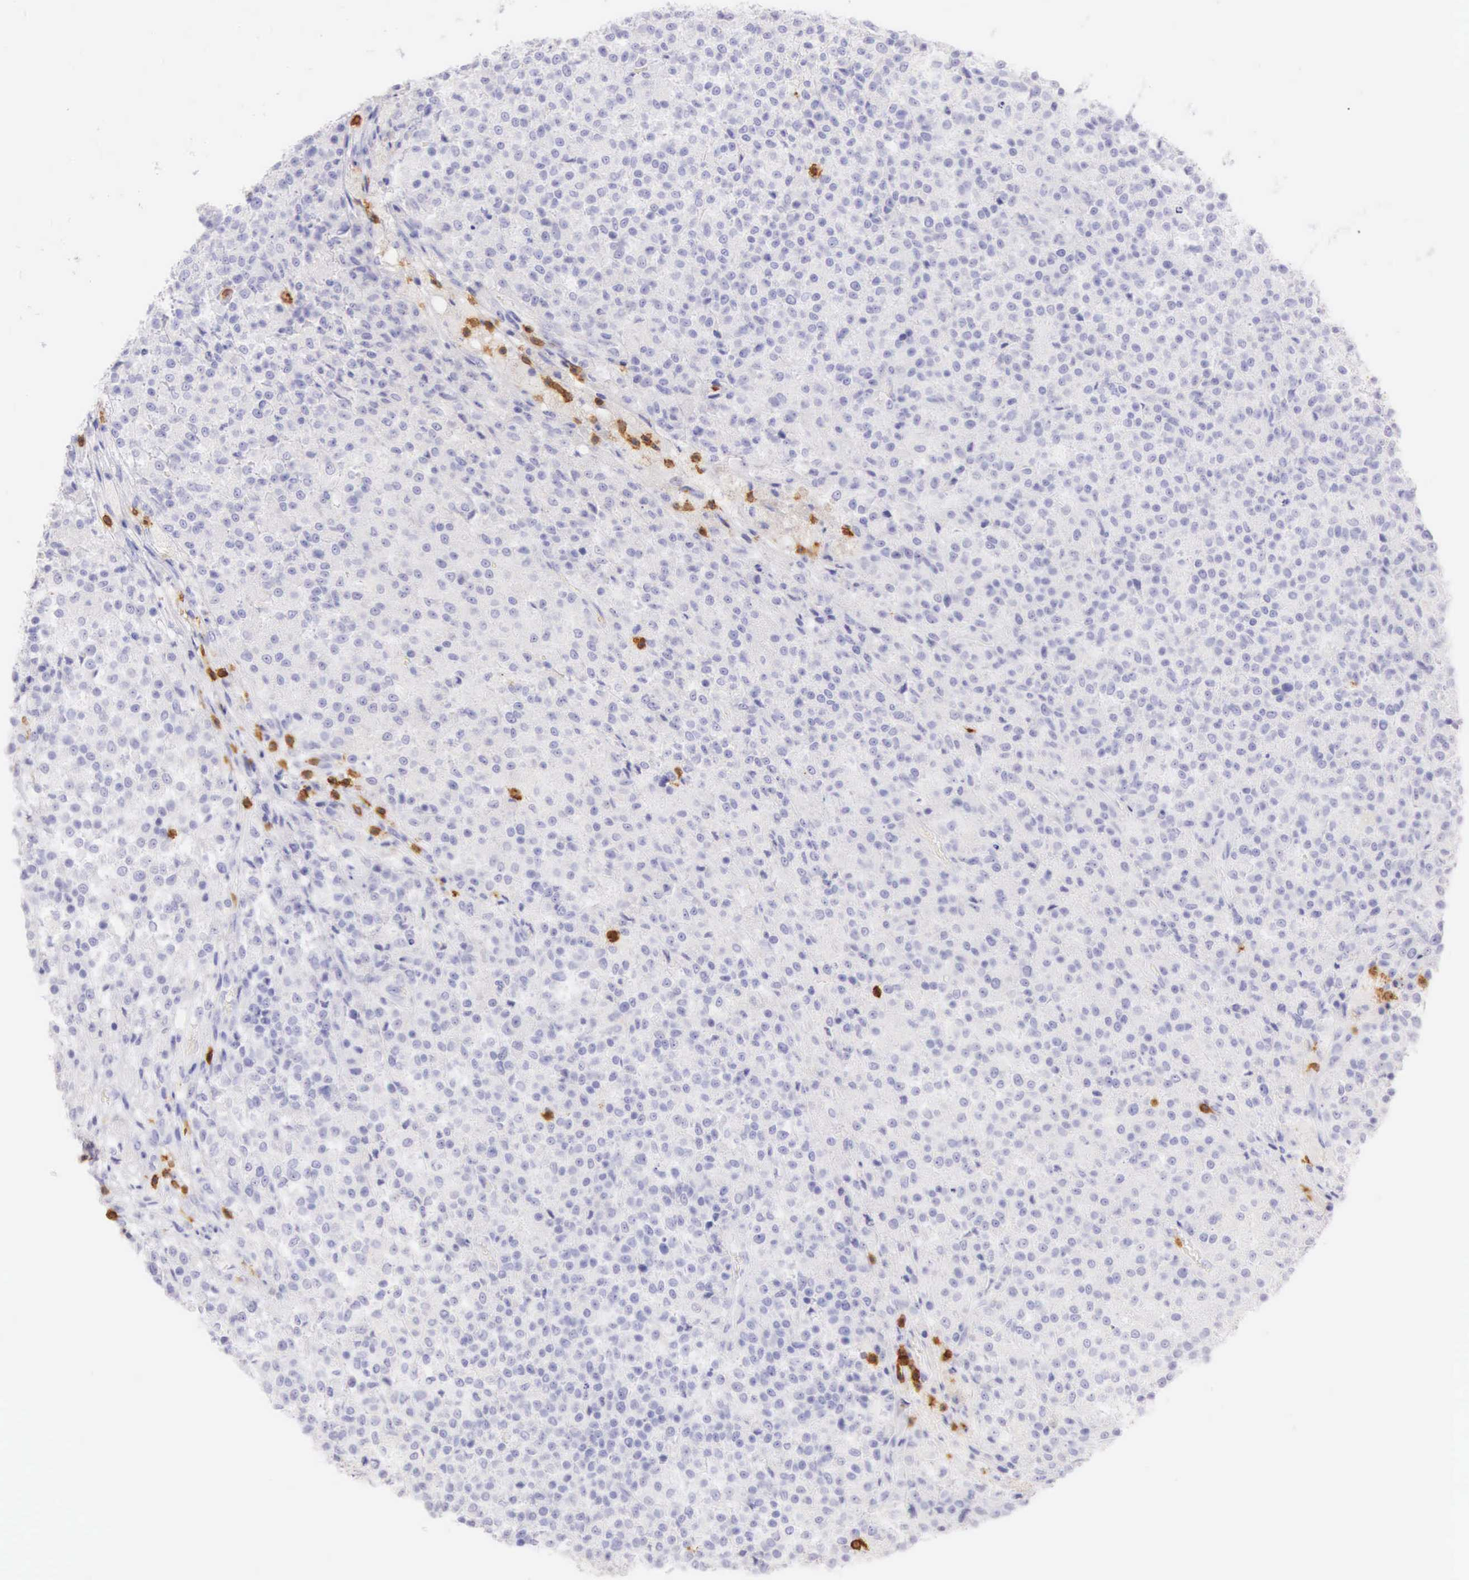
{"staining": {"intensity": "negative", "quantity": "none", "location": "none"}, "tissue": "testis cancer", "cell_type": "Tumor cells", "image_type": "cancer", "snomed": [{"axis": "morphology", "description": "Seminoma, NOS"}, {"axis": "topography", "description": "Testis"}], "caption": "Immunohistochemical staining of testis seminoma demonstrates no significant expression in tumor cells. (Stains: DAB (3,3'-diaminobenzidine) immunohistochemistry with hematoxylin counter stain, Microscopy: brightfield microscopy at high magnification).", "gene": "CD3E", "patient": {"sex": "male", "age": 59}}